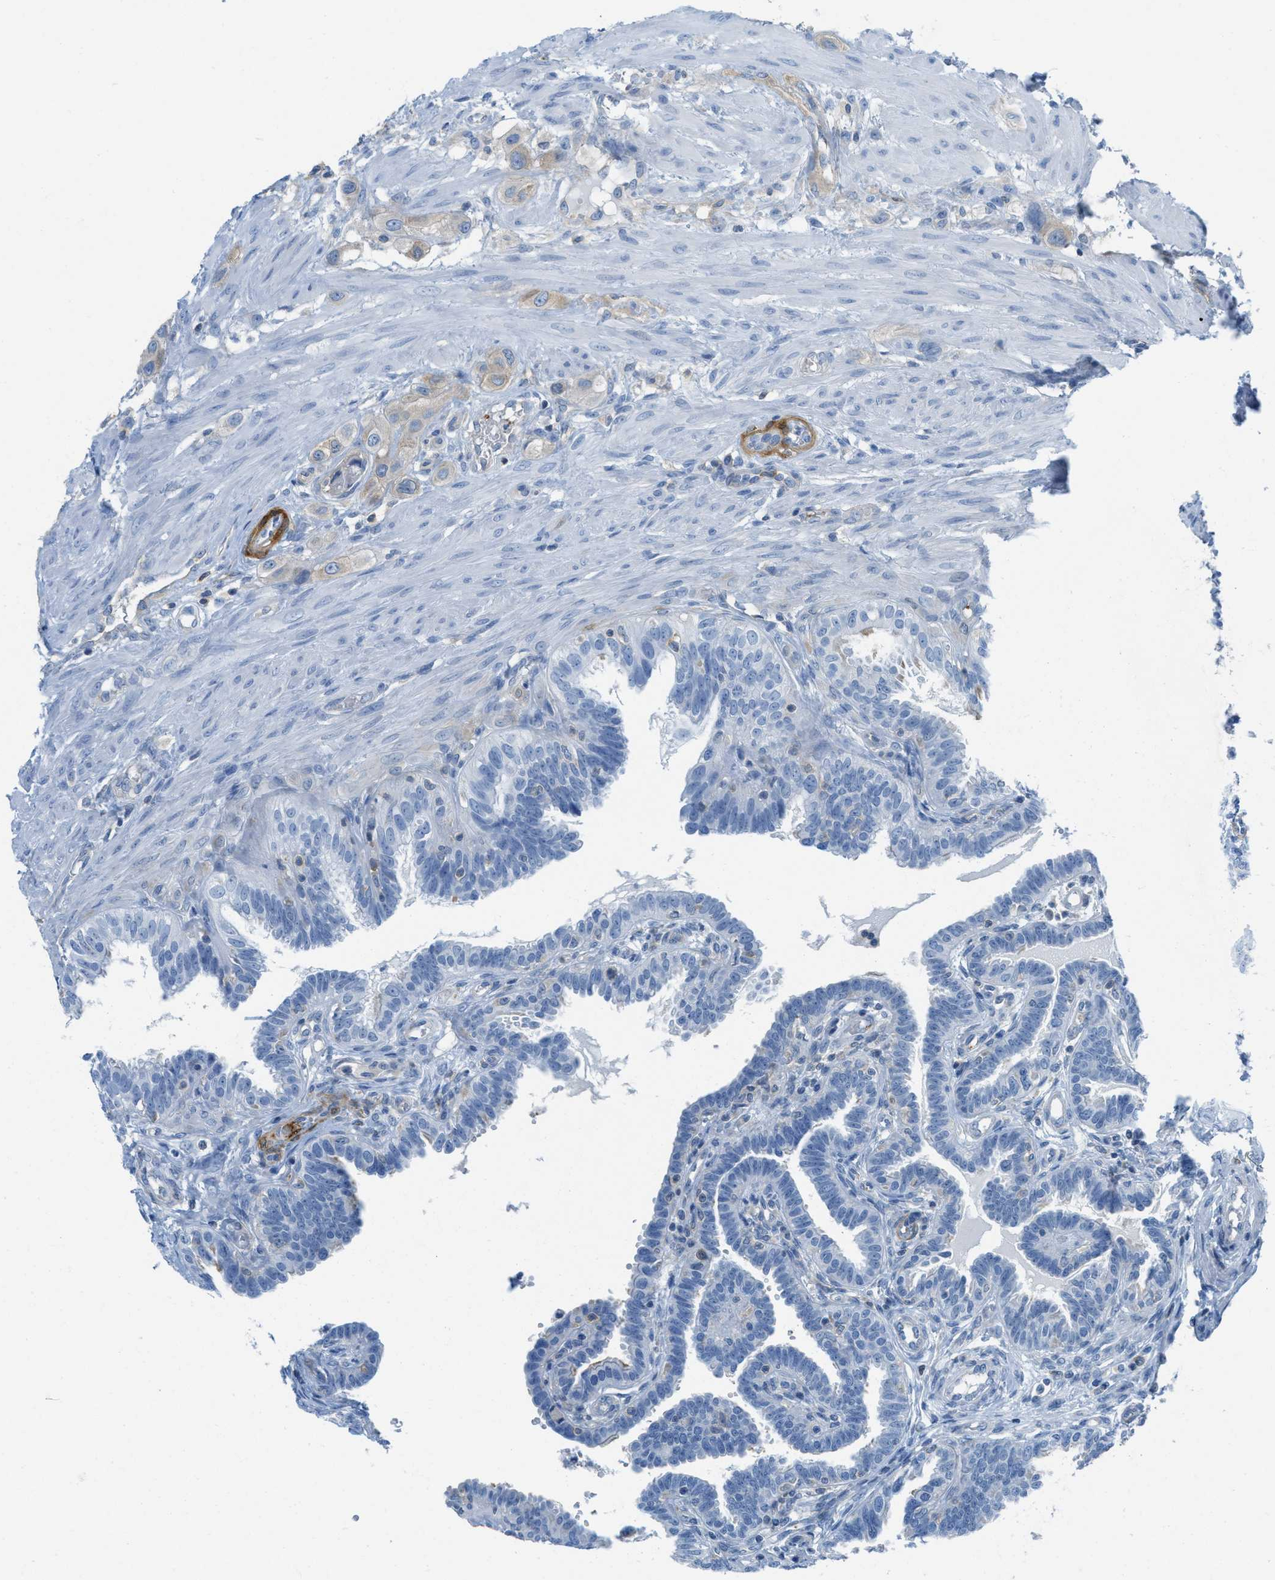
{"staining": {"intensity": "negative", "quantity": "none", "location": "none"}, "tissue": "fallopian tube", "cell_type": "Glandular cells", "image_type": "normal", "snomed": [{"axis": "morphology", "description": "Normal tissue, NOS"}, {"axis": "topography", "description": "Fallopian tube"}, {"axis": "topography", "description": "Placenta"}], "caption": "DAB immunohistochemical staining of unremarkable fallopian tube demonstrates no significant positivity in glandular cells.", "gene": "MAPRE2", "patient": {"sex": "female", "age": 34}}